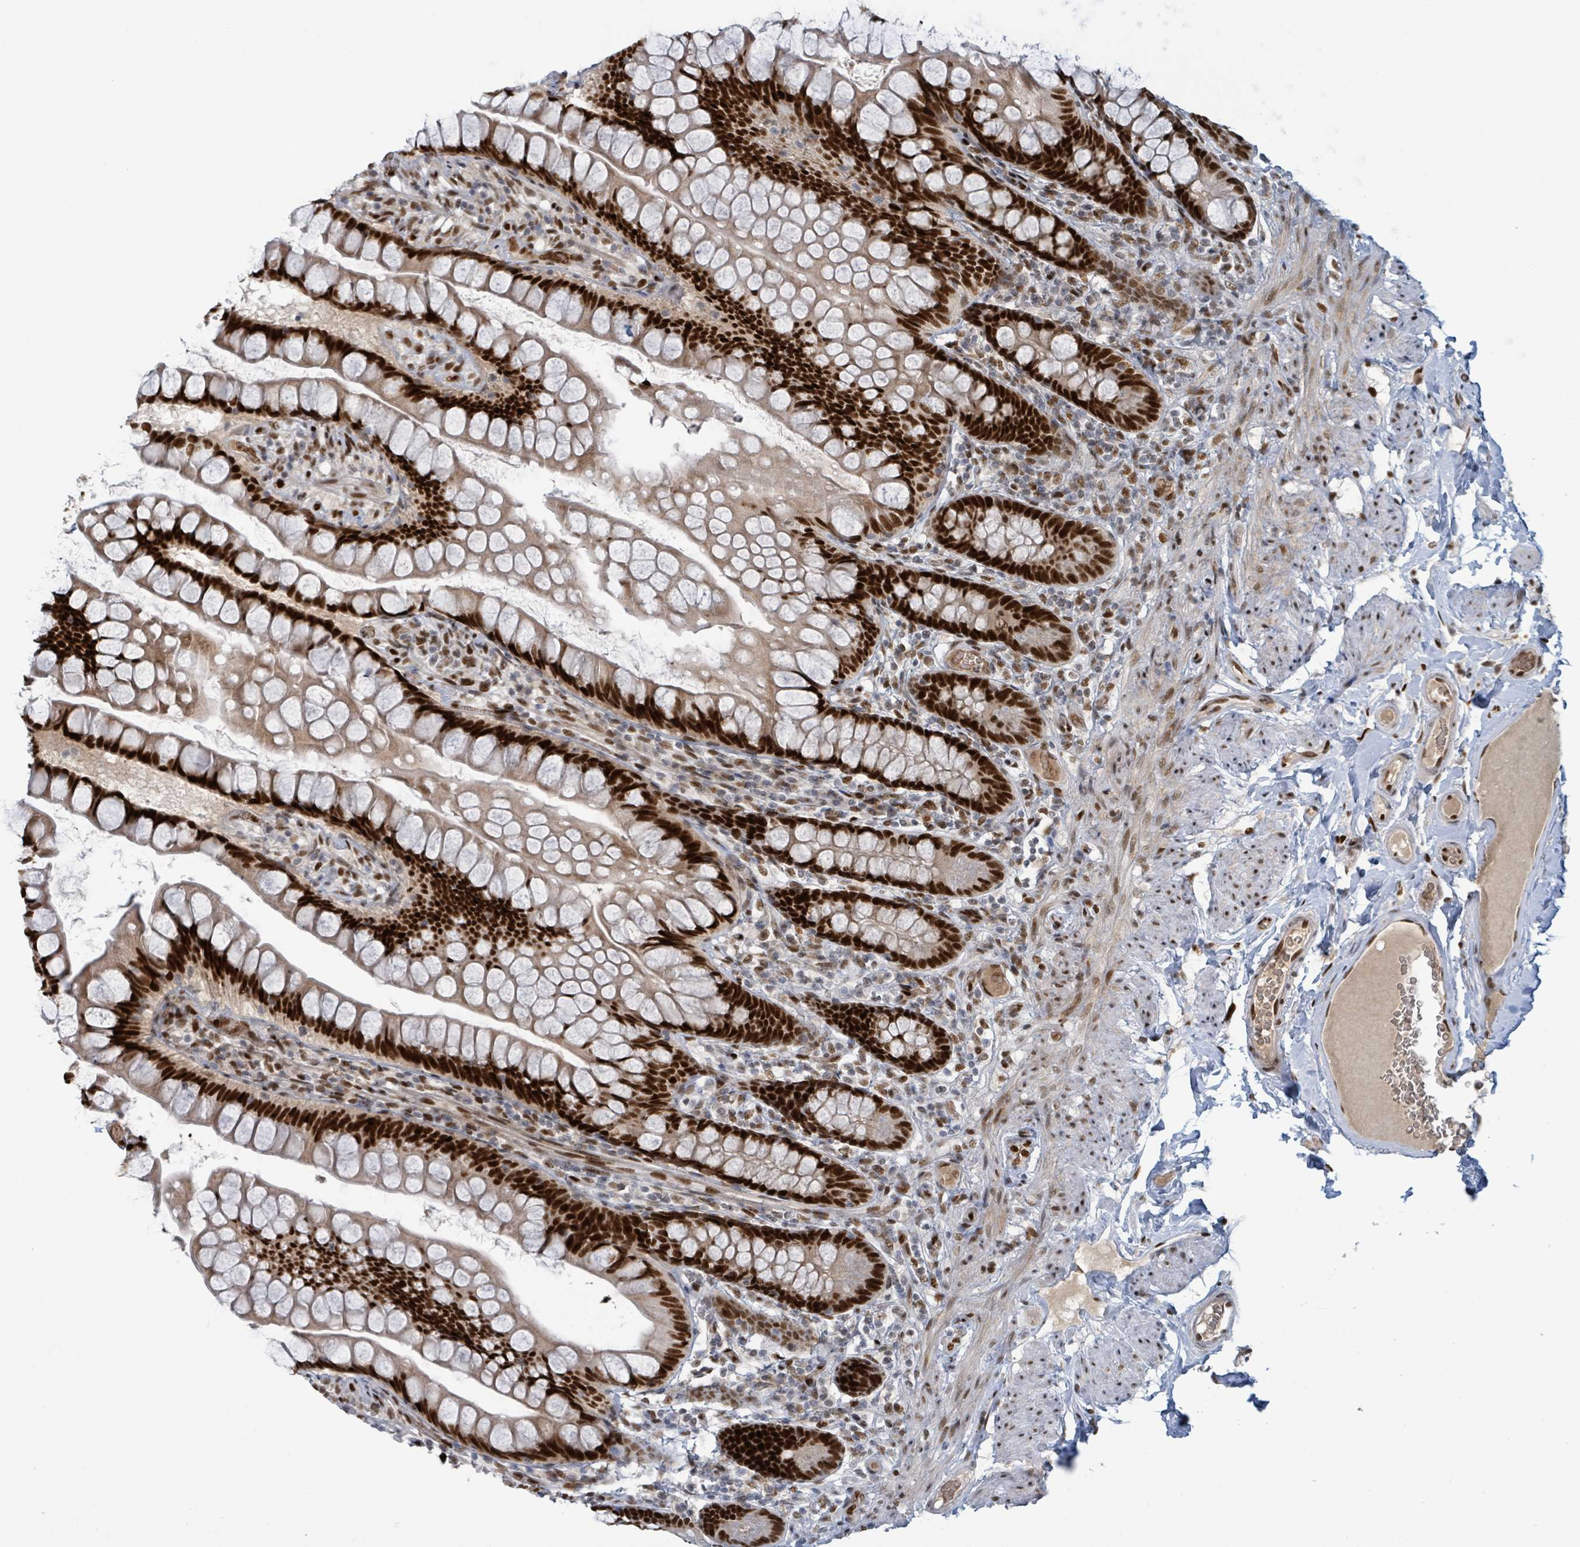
{"staining": {"intensity": "strong", "quantity": ">75%", "location": "nuclear"}, "tissue": "small intestine", "cell_type": "Glandular cells", "image_type": "normal", "snomed": [{"axis": "morphology", "description": "Normal tissue, NOS"}, {"axis": "topography", "description": "Small intestine"}], "caption": "Immunohistochemistry (IHC) photomicrograph of unremarkable human small intestine stained for a protein (brown), which reveals high levels of strong nuclear positivity in about >75% of glandular cells.", "gene": "KLF3", "patient": {"sex": "male", "age": 70}}